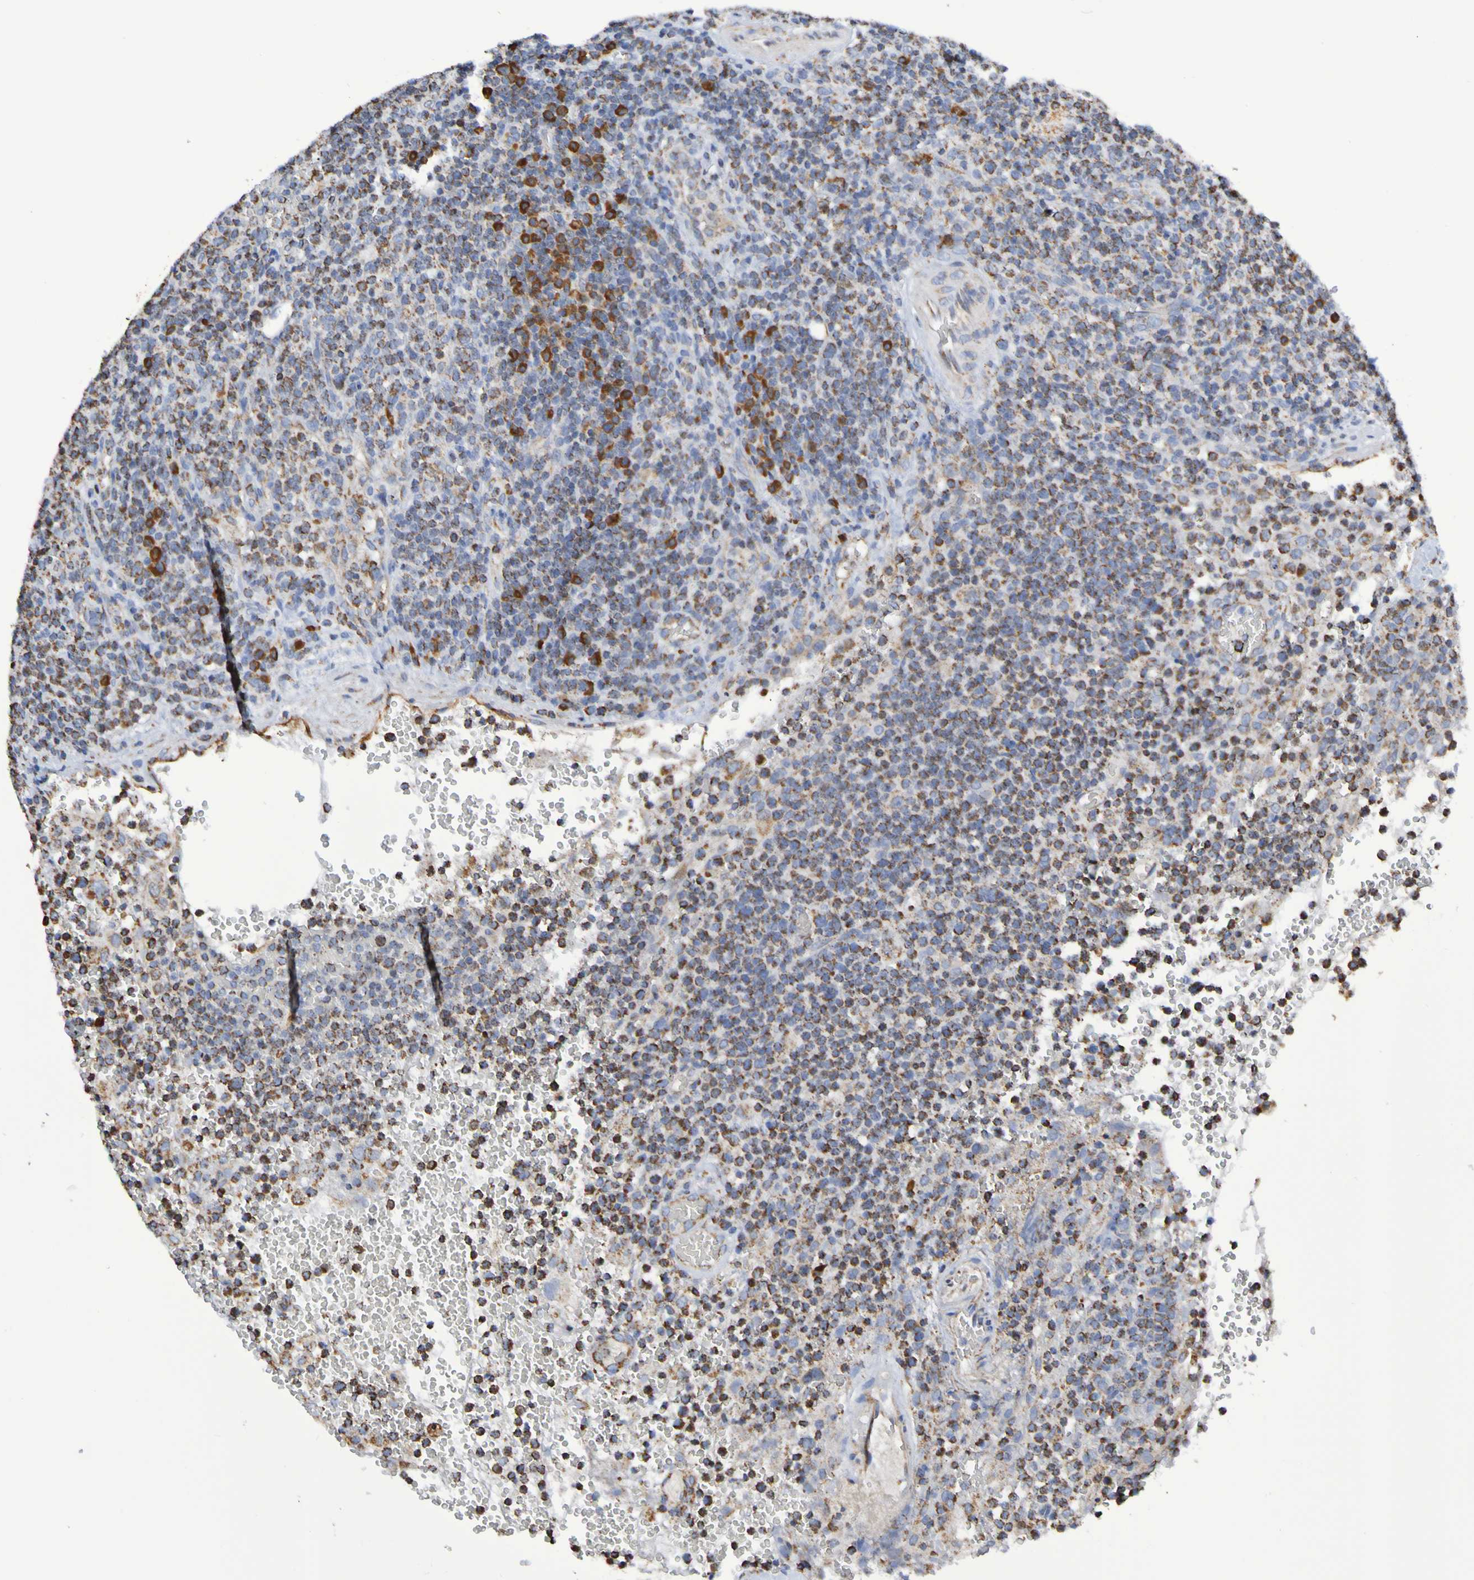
{"staining": {"intensity": "moderate", "quantity": "25%-75%", "location": "cytoplasmic/membranous"}, "tissue": "lymphoma", "cell_type": "Tumor cells", "image_type": "cancer", "snomed": [{"axis": "morphology", "description": "Malignant lymphoma, non-Hodgkin's type, High grade"}, {"axis": "topography", "description": "Lymph node"}], "caption": "Malignant lymphoma, non-Hodgkin's type (high-grade) stained with a brown dye shows moderate cytoplasmic/membranous positive staining in about 25%-75% of tumor cells.", "gene": "IL18R1", "patient": {"sex": "male", "age": 61}}